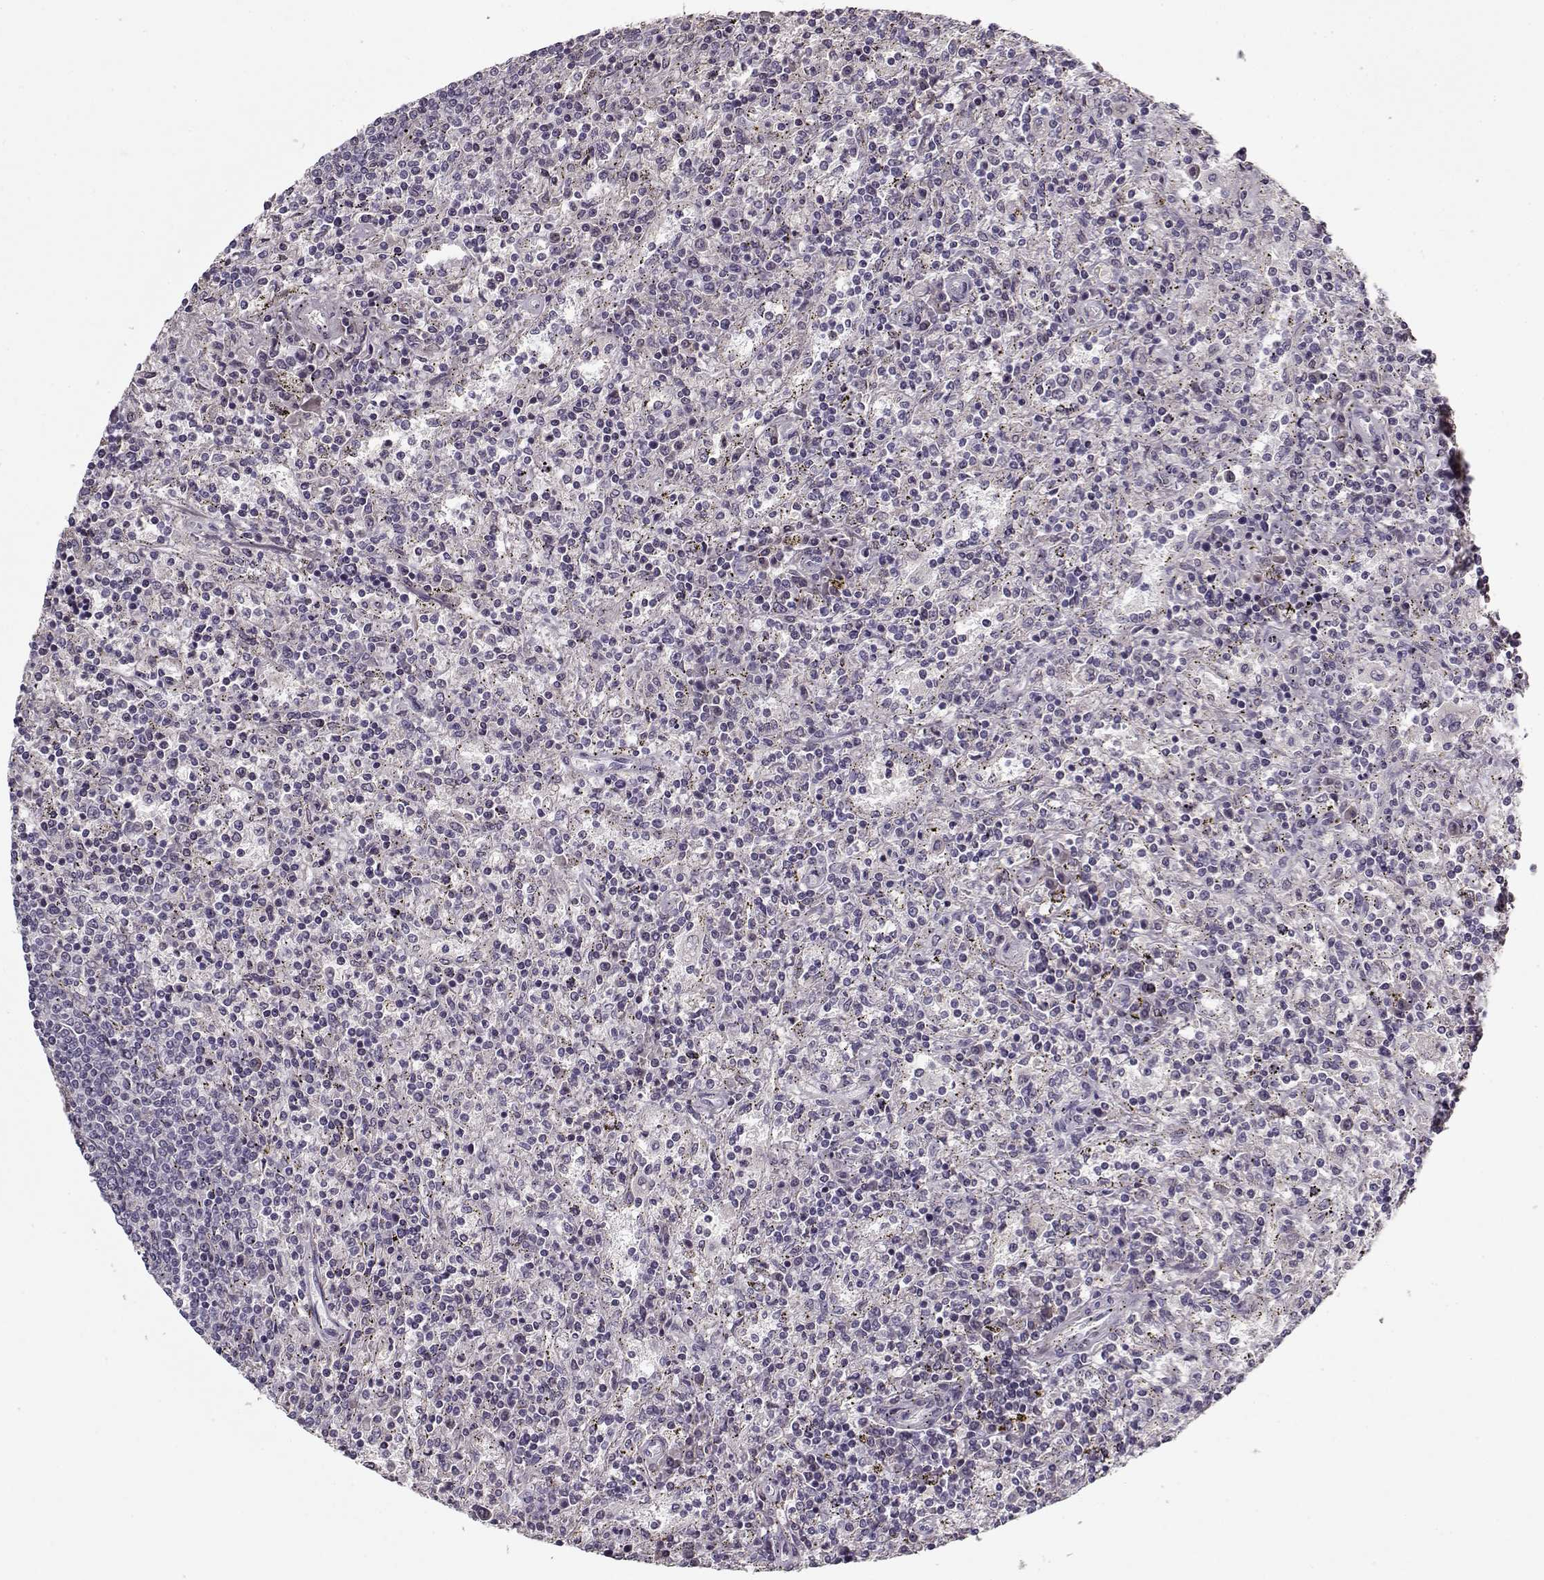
{"staining": {"intensity": "negative", "quantity": "none", "location": "none"}, "tissue": "lymphoma", "cell_type": "Tumor cells", "image_type": "cancer", "snomed": [{"axis": "morphology", "description": "Malignant lymphoma, non-Hodgkin's type, Low grade"}, {"axis": "topography", "description": "Spleen"}], "caption": "The photomicrograph displays no staining of tumor cells in lymphoma.", "gene": "LUM", "patient": {"sex": "male", "age": 62}}